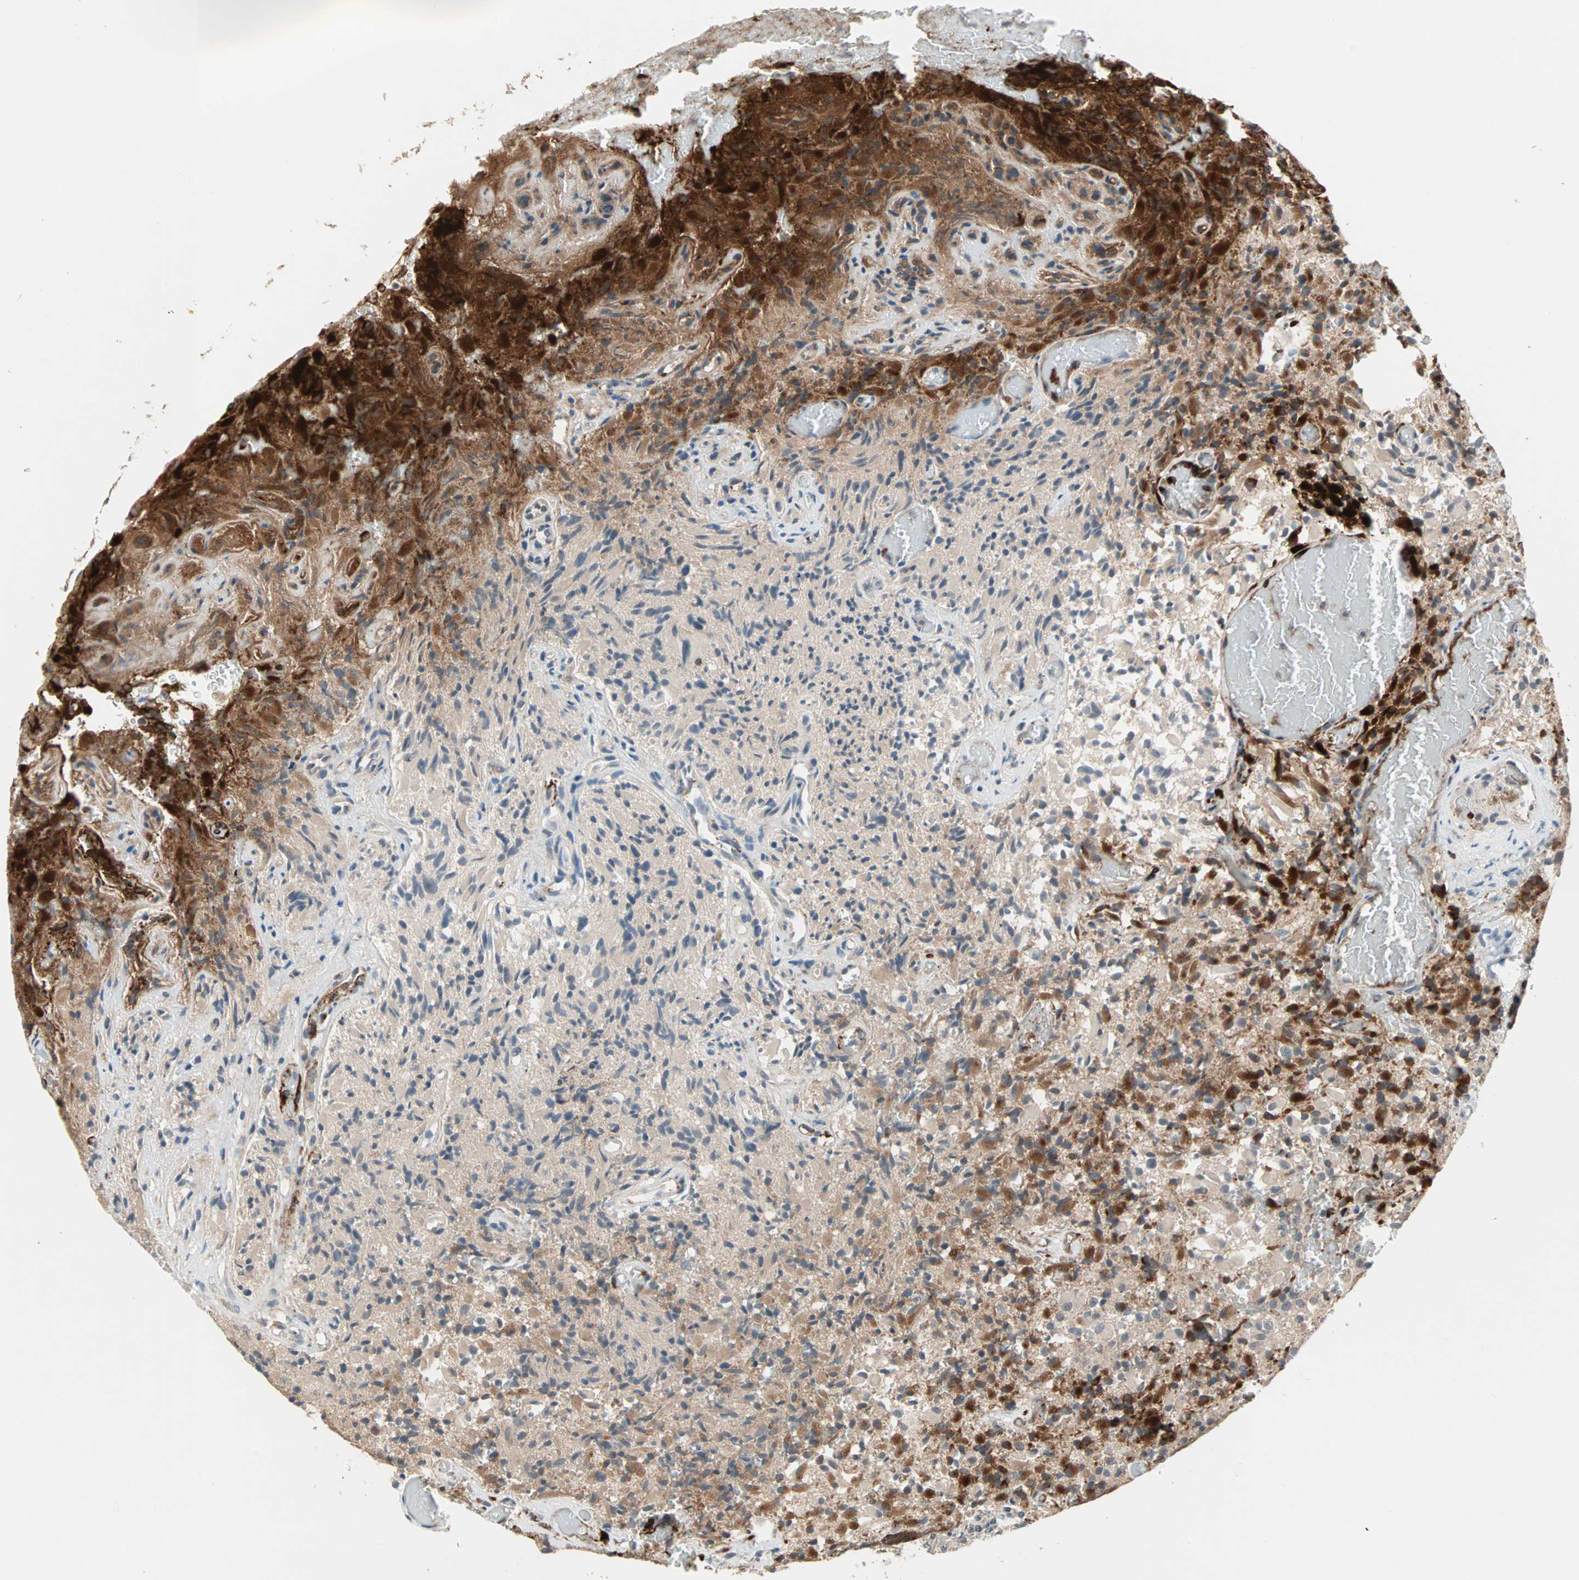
{"staining": {"intensity": "moderate", "quantity": "25%-75%", "location": "cytoplasmic/membranous"}, "tissue": "glioma", "cell_type": "Tumor cells", "image_type": "cancer", "snomed": [{"axis": "morphology", "description": "Glioma, malignant, High grade"}, {"axis": "topography", "description": "Brain"}], "caption": "Malignant high-grade glioma tissue demonstrates moderate cytoplasmic/membranous staining in approximately 25%-75% of tumor cells (brown staining indicates protein expression, while blue staining denotes nuclei).", "gene": "PROS1", "patient": {"sex": "male", "age": 71}}